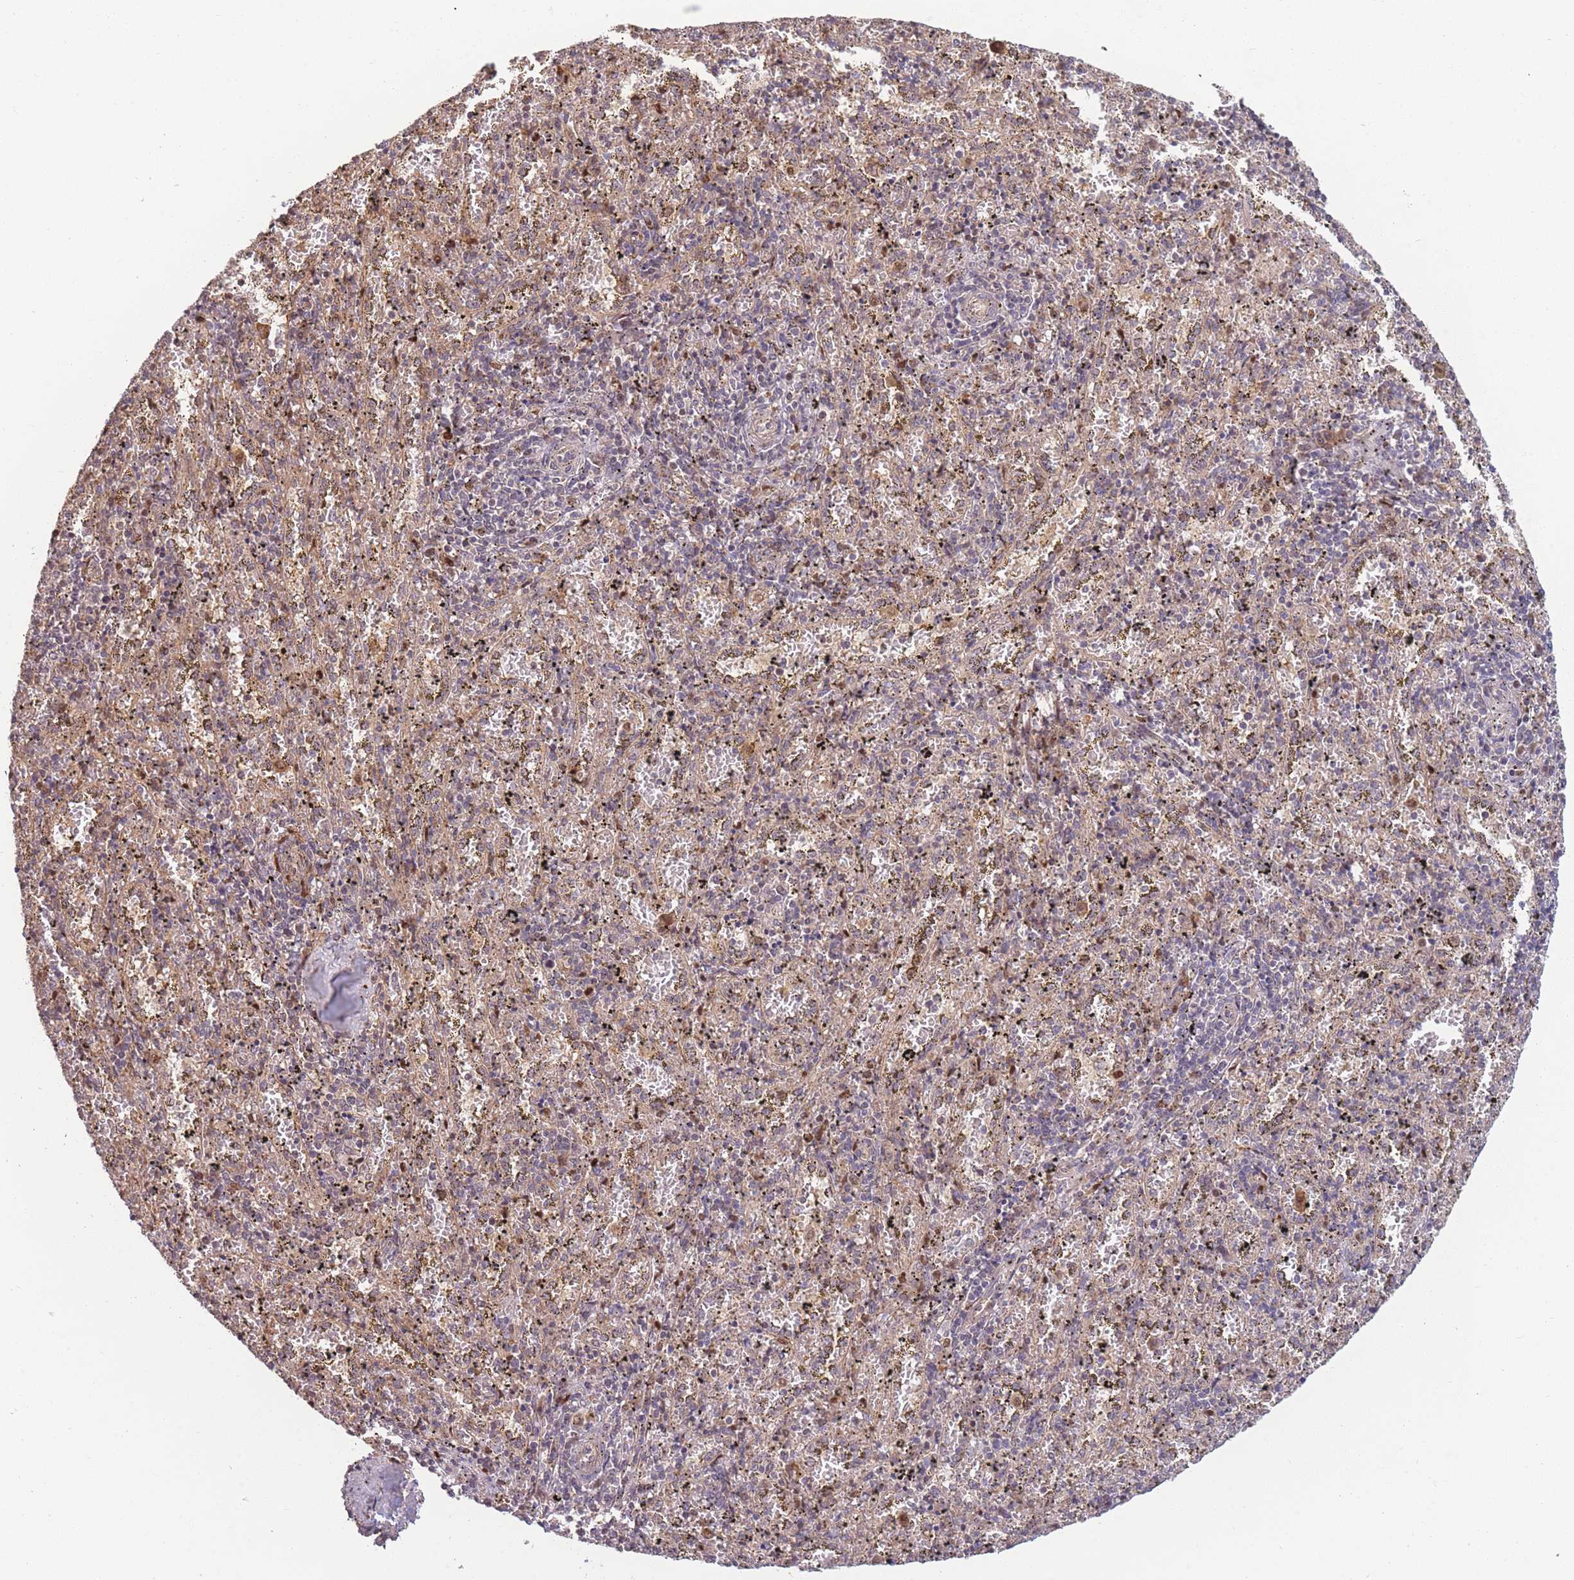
{"staining": {"intensity": "weak", "quantity": "<25%", "location": "cytoplasmic/membranous"}, "tissue": "spleen", "cell_type": "Cells in red pulp", "image_type": "normal", "snomed": [{"axis": "morphology", "description": "Normal tissue, NOS"}, {"axis": "topography", "description": "Spleen"}], "caption": "DAB immunohistochemical staining of normal spleen exhibits no significant positivity in cells in red pulp. (DAB (3,3'-diaminobenzidine) immunohistochemistry (IHC), high magnification).", "gene": "FAM153A", "patient": {"sex": "male", "age": 11}}